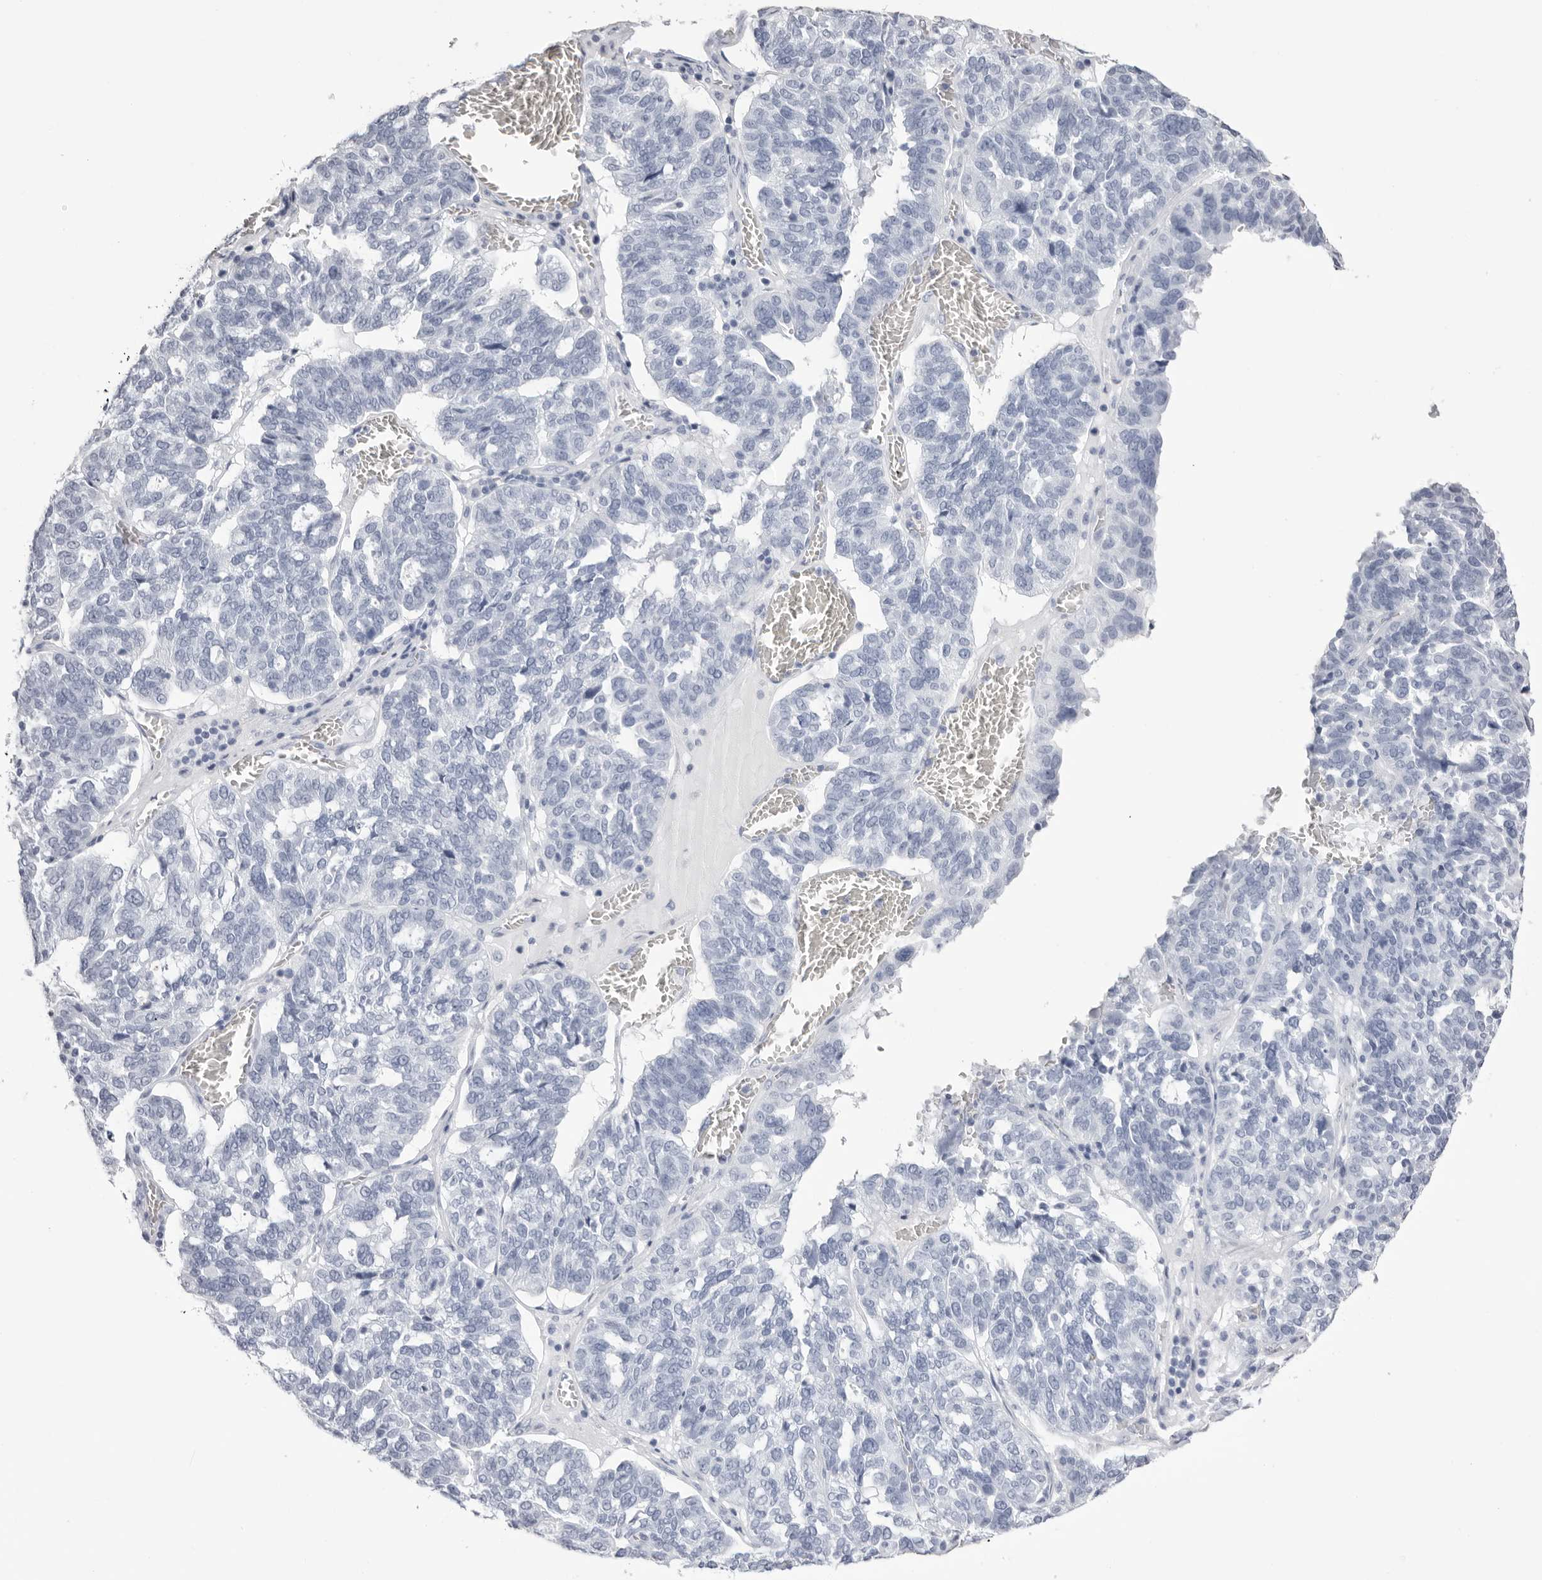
{"staining": {"intensity": "negative", "quantity": "none", "location": "none"}, "tissue": "ovarian cancer", "cell_type": "Tumor cells", "image_type": "cancer", "snomed": [{"axis": "morphology", "description": "Cystadenocarcinoma, serous, NOS"}, {"axis": "topography", "description": "Ovary"}], "caption": "The immunohistochemistry micrograph has no significant positivity in tumor cells of ovarian cancer tissue.", "gene": "TMOD4", "patient": {"sex": "female", "age": 59}}